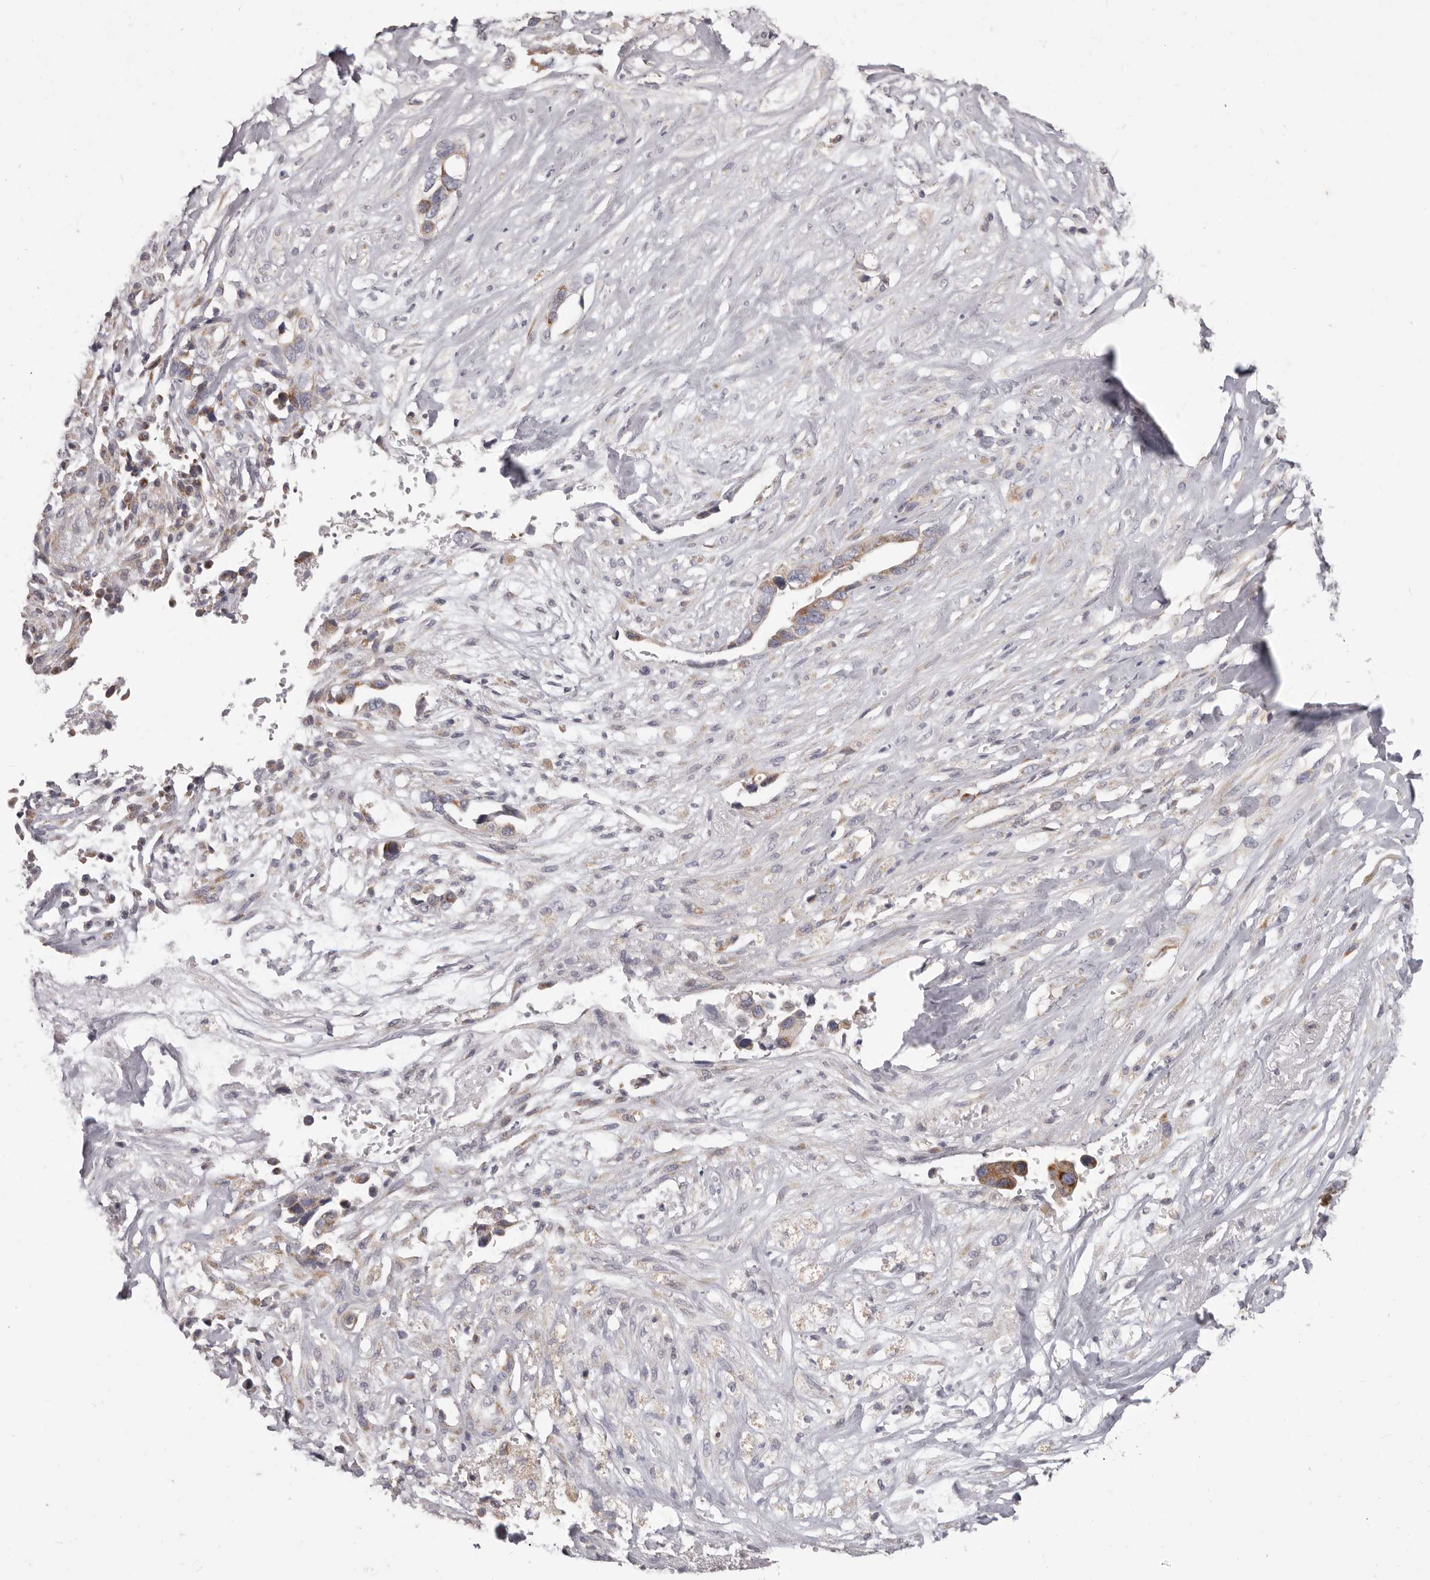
{"staining": {"intensity": "moderate", "quantity": "<25%", "location": "cytoplasmic/membranous"}, "tissue": "liver cancer", "cell_type": "Tumor cells", "image_type": "cancer", "snomed": [{"axis": "morphology", "description": "Cholangiocarcinoma"}, {"axis": "topography", "description": "Liver"}], "caption": "Protein expression analysis of liver cholangiocarcinoma demonstrates moderate cytoplasmic/membranous positivity in approximately <25% of tumor cells.", "gene": "PRMT2", "patient": {"sex": "female", "age": 79}}